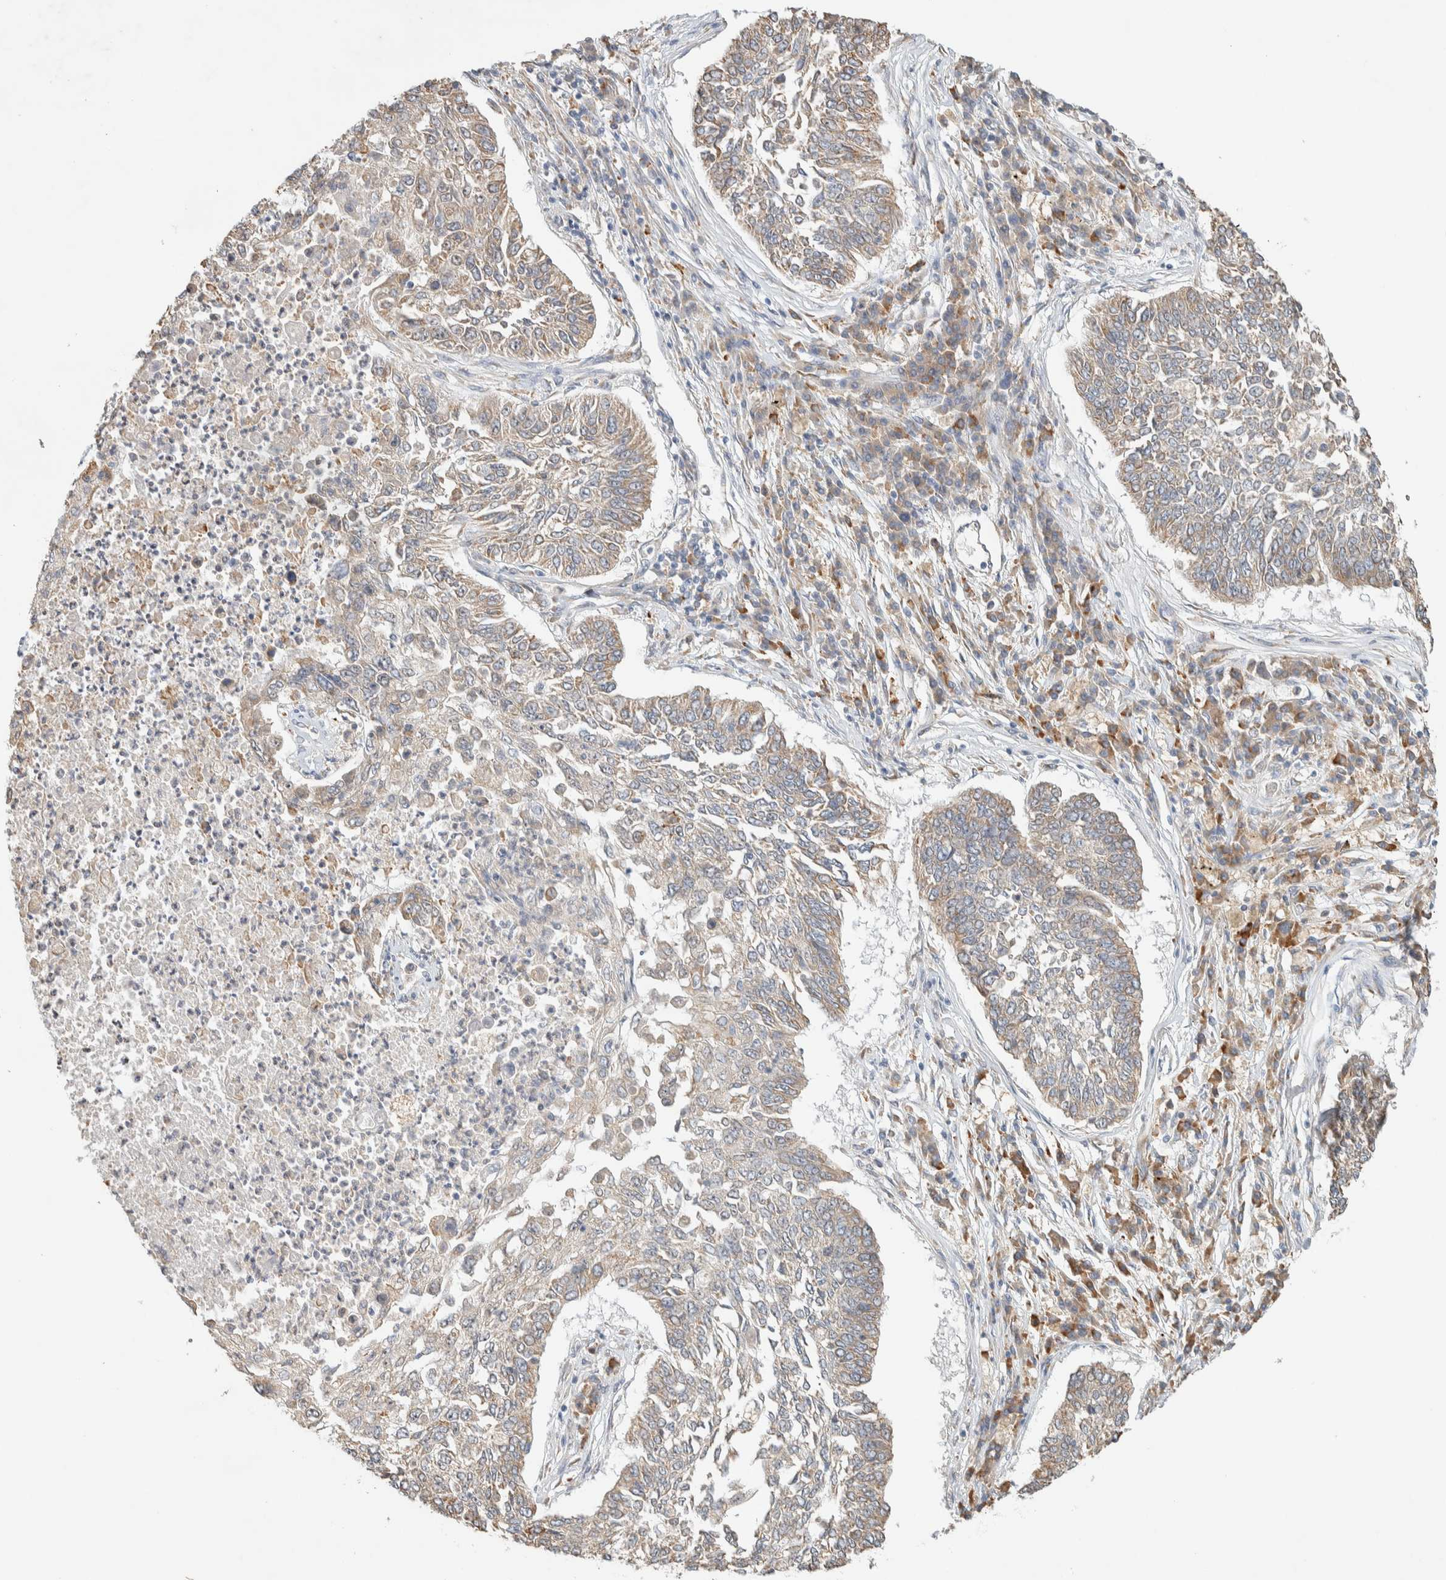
{"staining": {"intensity": "weak", "quantity": "<25%", "location": "cytoplasmic/membranous"}, "tissue": "lung cancer", "cell_type": "Tumor cells", "image_type": "cancer", "snomed": [{"axis": "morphology", "description": "Normal tissue, NOS"}, {"axis": "morphology", "description": "Squamous cell carcinoma, NOS"}, {"axis": "topography", "description": "Cartilage tissue"}, {"axis": "topography", "description": "Bronchus"}, {"axis": "topography", "description": "Lung"}], "caption": "Immunohistochemical staining of human lung cancer reveals no significant expression in tumor cells. (DAB (3,3'-diaminobenzidine) IHC with hematoxylin counter stain).", "gene": "KLHL40", "patient": {"sex": "female", "age": 49}}